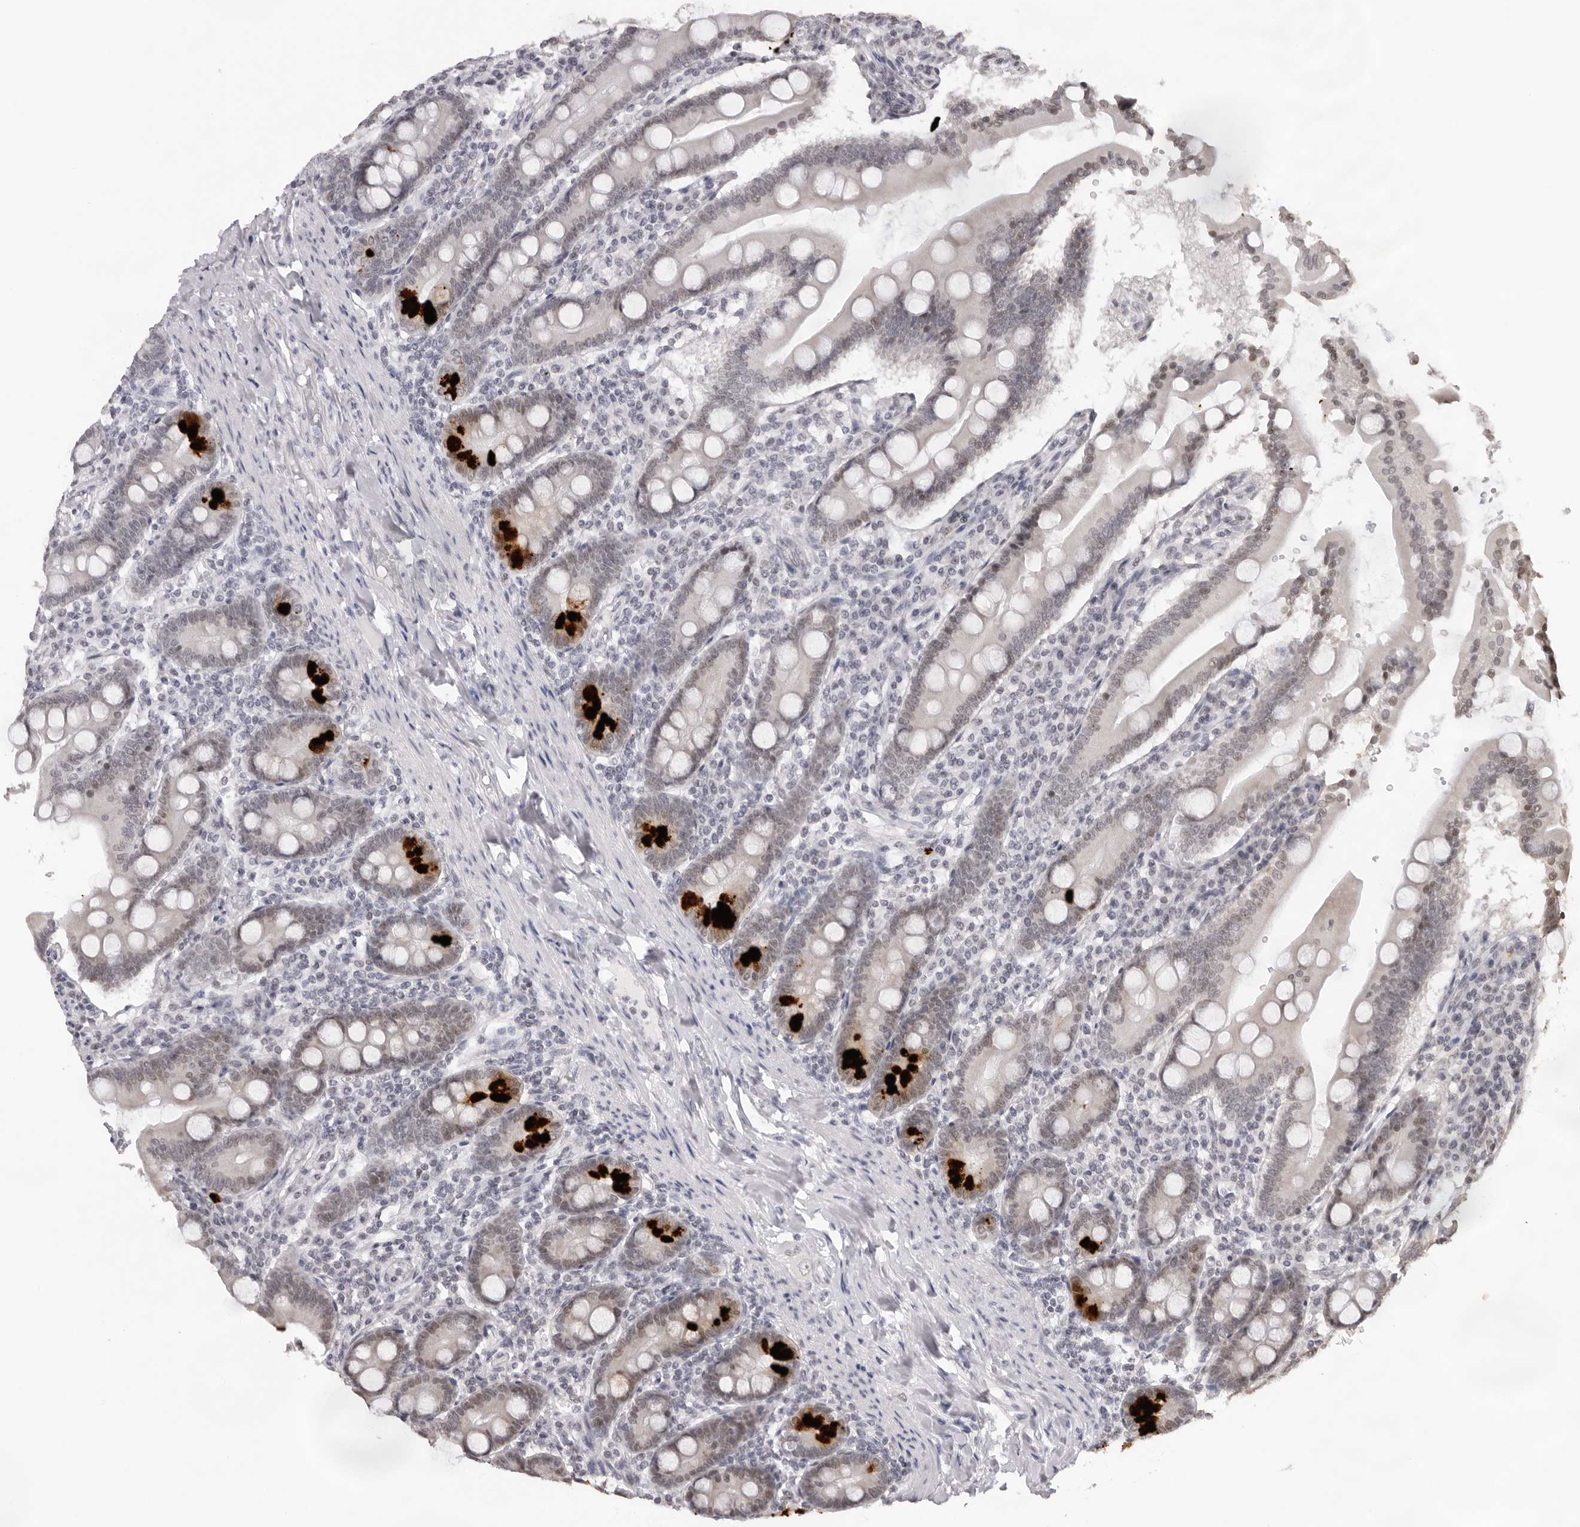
{"staining": {"intensity": "strong", "quantity": "<25%", "location": "cytoplasmic/membranous"}, "tissue": "duodenum", "cell_type": "Glandular cells", "image_type": "normal", "snomed": [{"axis": "morphology", "description": "Normal tissue, NOS"}, {"axis": "topography", "description": "Duodenum"}], "caption": "Immunohistochemical staining of unremarkable human duodenum exhibits strong cytoplasmic/membranous protein expression in about <25% of glandular cells. The staining was performed using DAB, with brown indicating positive protein expression. Nuclei are stained blue with hematoxylin.", "gene": "KLK12", "patient": {"sex": "male", "age": 50}}